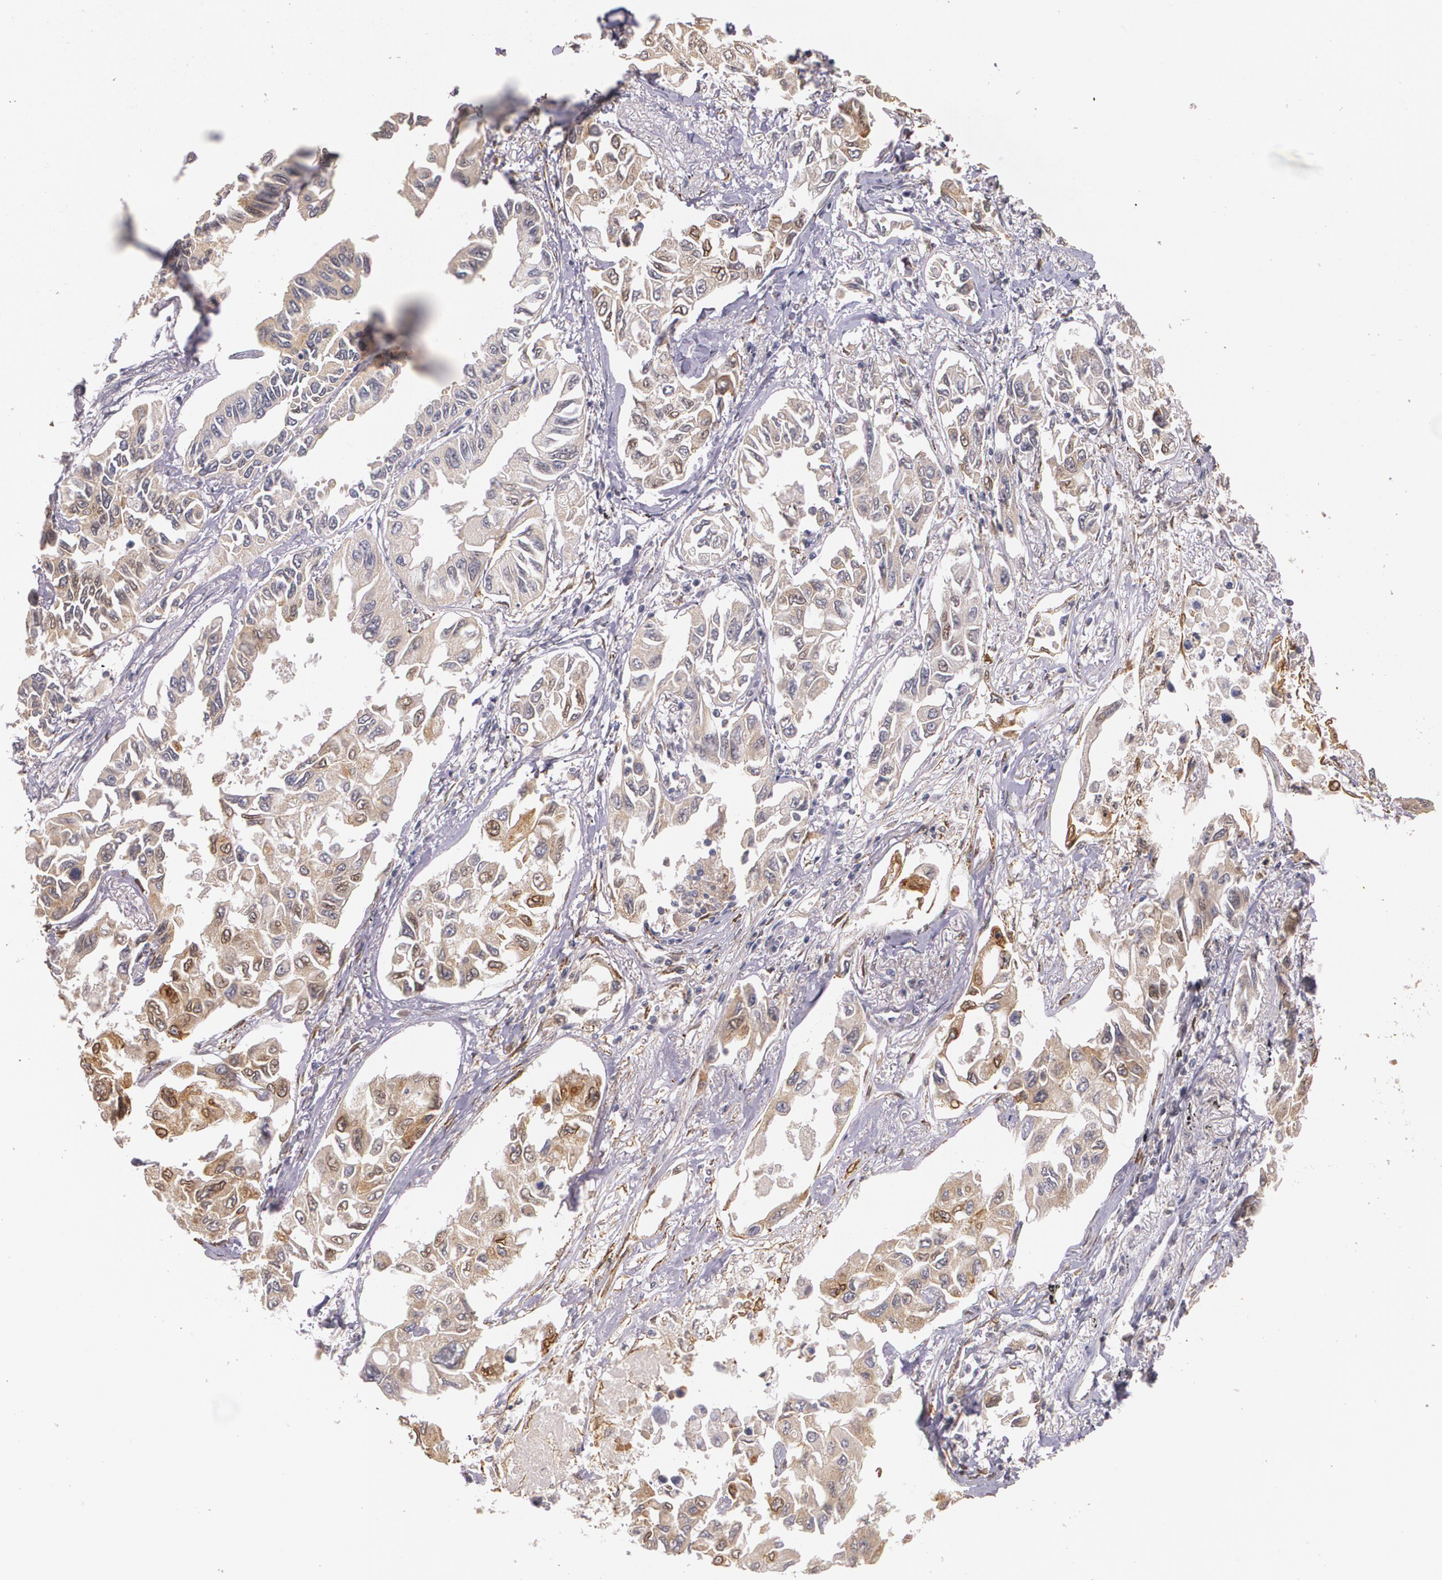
{"staining": {"intensity": "moderate", "quantity": "25%-75%", "location": "cytoplasmic/membranous"}, "tissue": "lung cancer", "cell_type": "Tumor cells", "image_type": "cancer", "snomed": [{"axis": "morphology", "description": "Adenocarcinoma, NOS"}, {"axis": "topography", "description": "Lung"}], "caption": "IHC staining of lung cancer, which demonstrates medium levels of moderate cytoplasmic/membranous expression in about 25%-75% of tumor cells indicating moderate cytoplasmic/membranous protein staining. The staining was performed using DAB (brown) for protein detection and nuclei were counterstained in hematoxylin (blue).", "gene": "IFNGR2", "patient": {"sex": "male", "age": 64}}